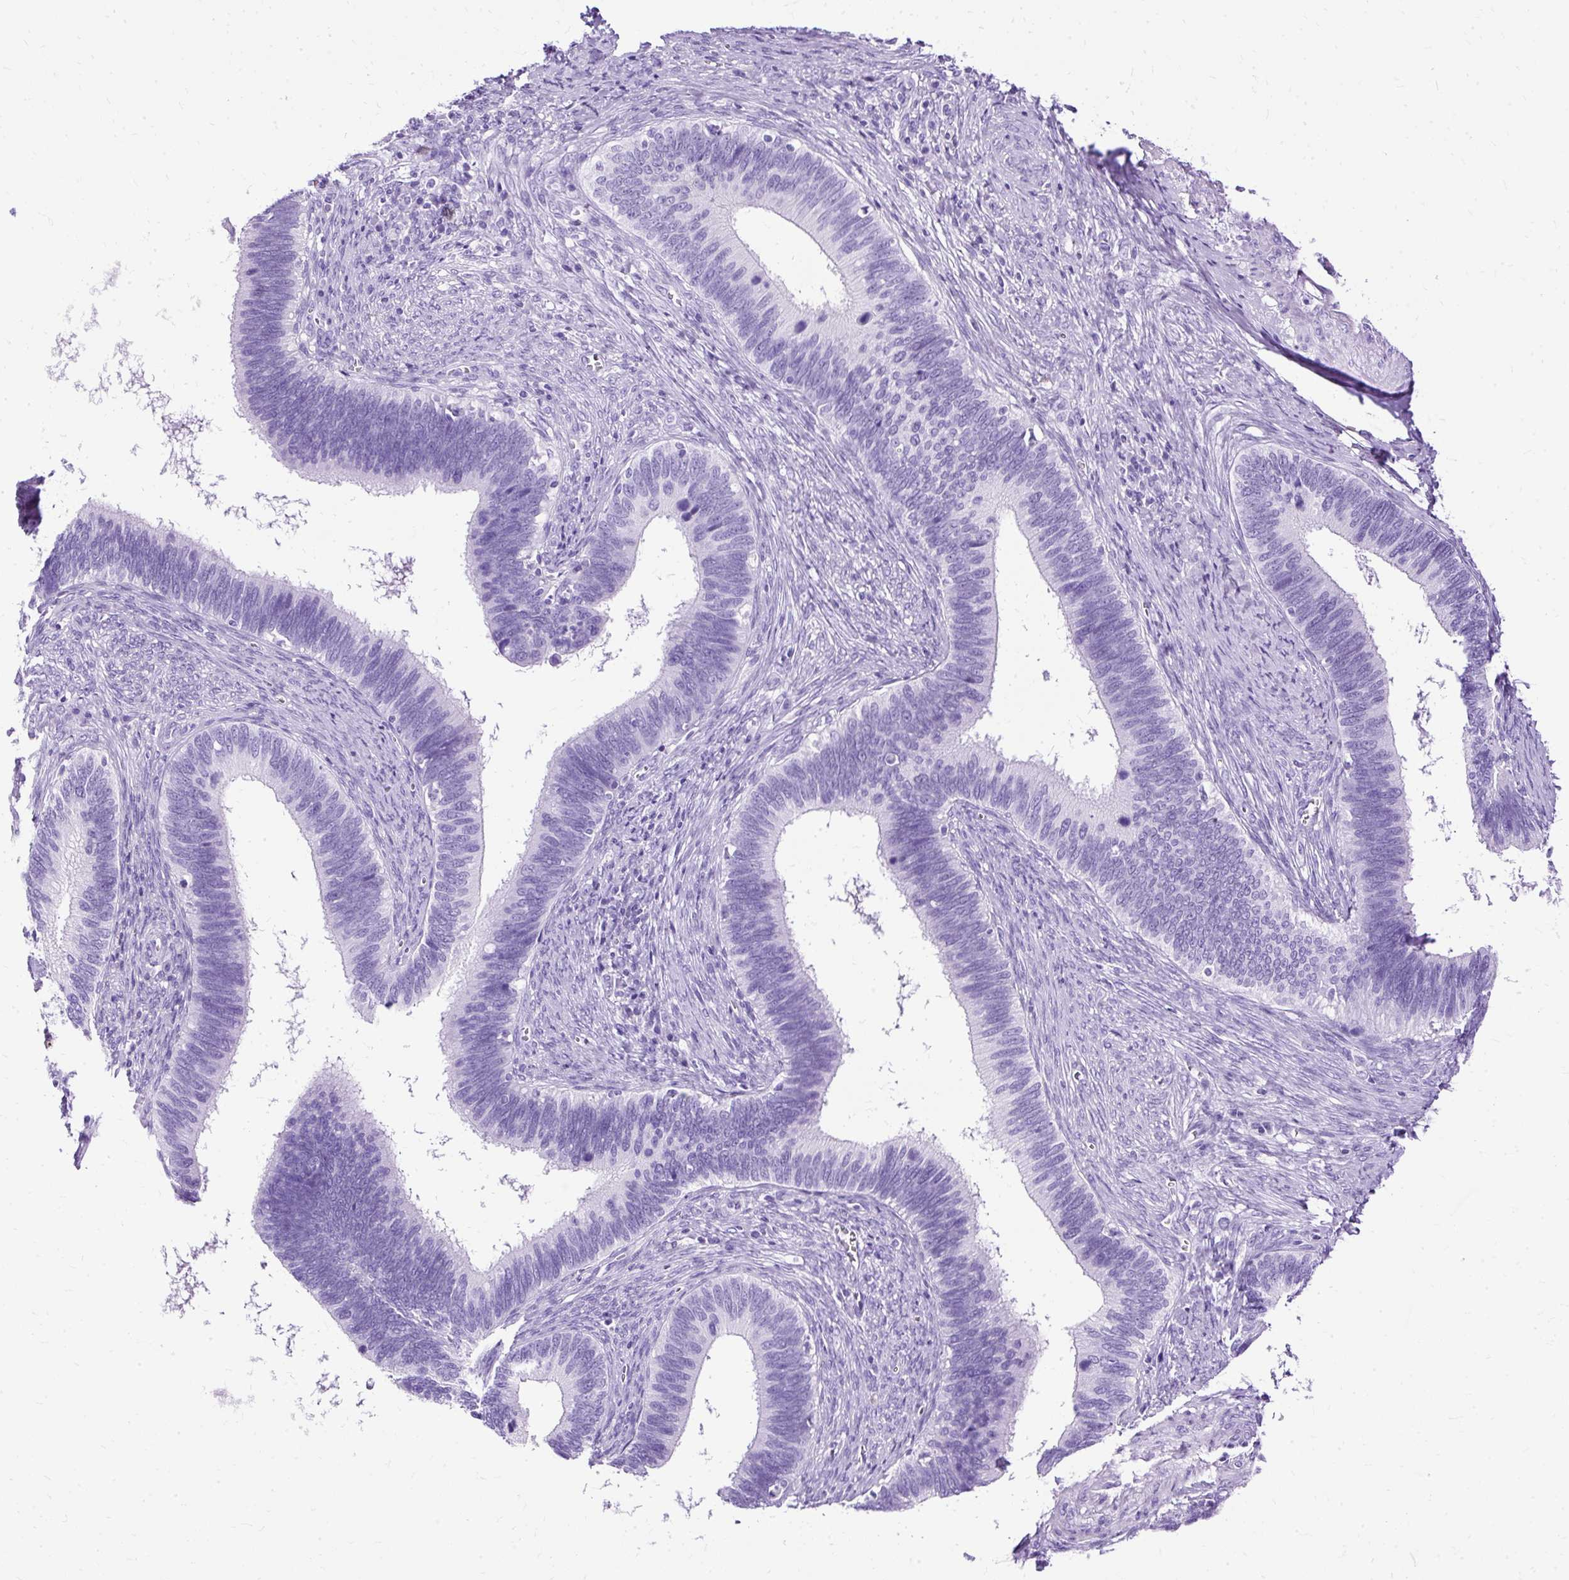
{"staining": {"intensity": "negative", "quantity": "none", "location": "none"}, "tissue": "cervical cancer", "cell_type": "Tumor cells", "image_type": "cancer", "snomed": [{"axis": "morphology", "description": "Adenocarcinoma, NOS"}, {"axis": "topography", "description": "Cervix"}], "caption": "This is a photomicrograph of IHC staining of adenocarcinoma (cervical), which shows no expression in tumor cells. (Brightfield microscopy of DAB (3,3'-diaminobenzidine) immunohistochemistry at high magnification).", "gene": "SLC8A2", "patient": {"sex": "female", "age": 42}}